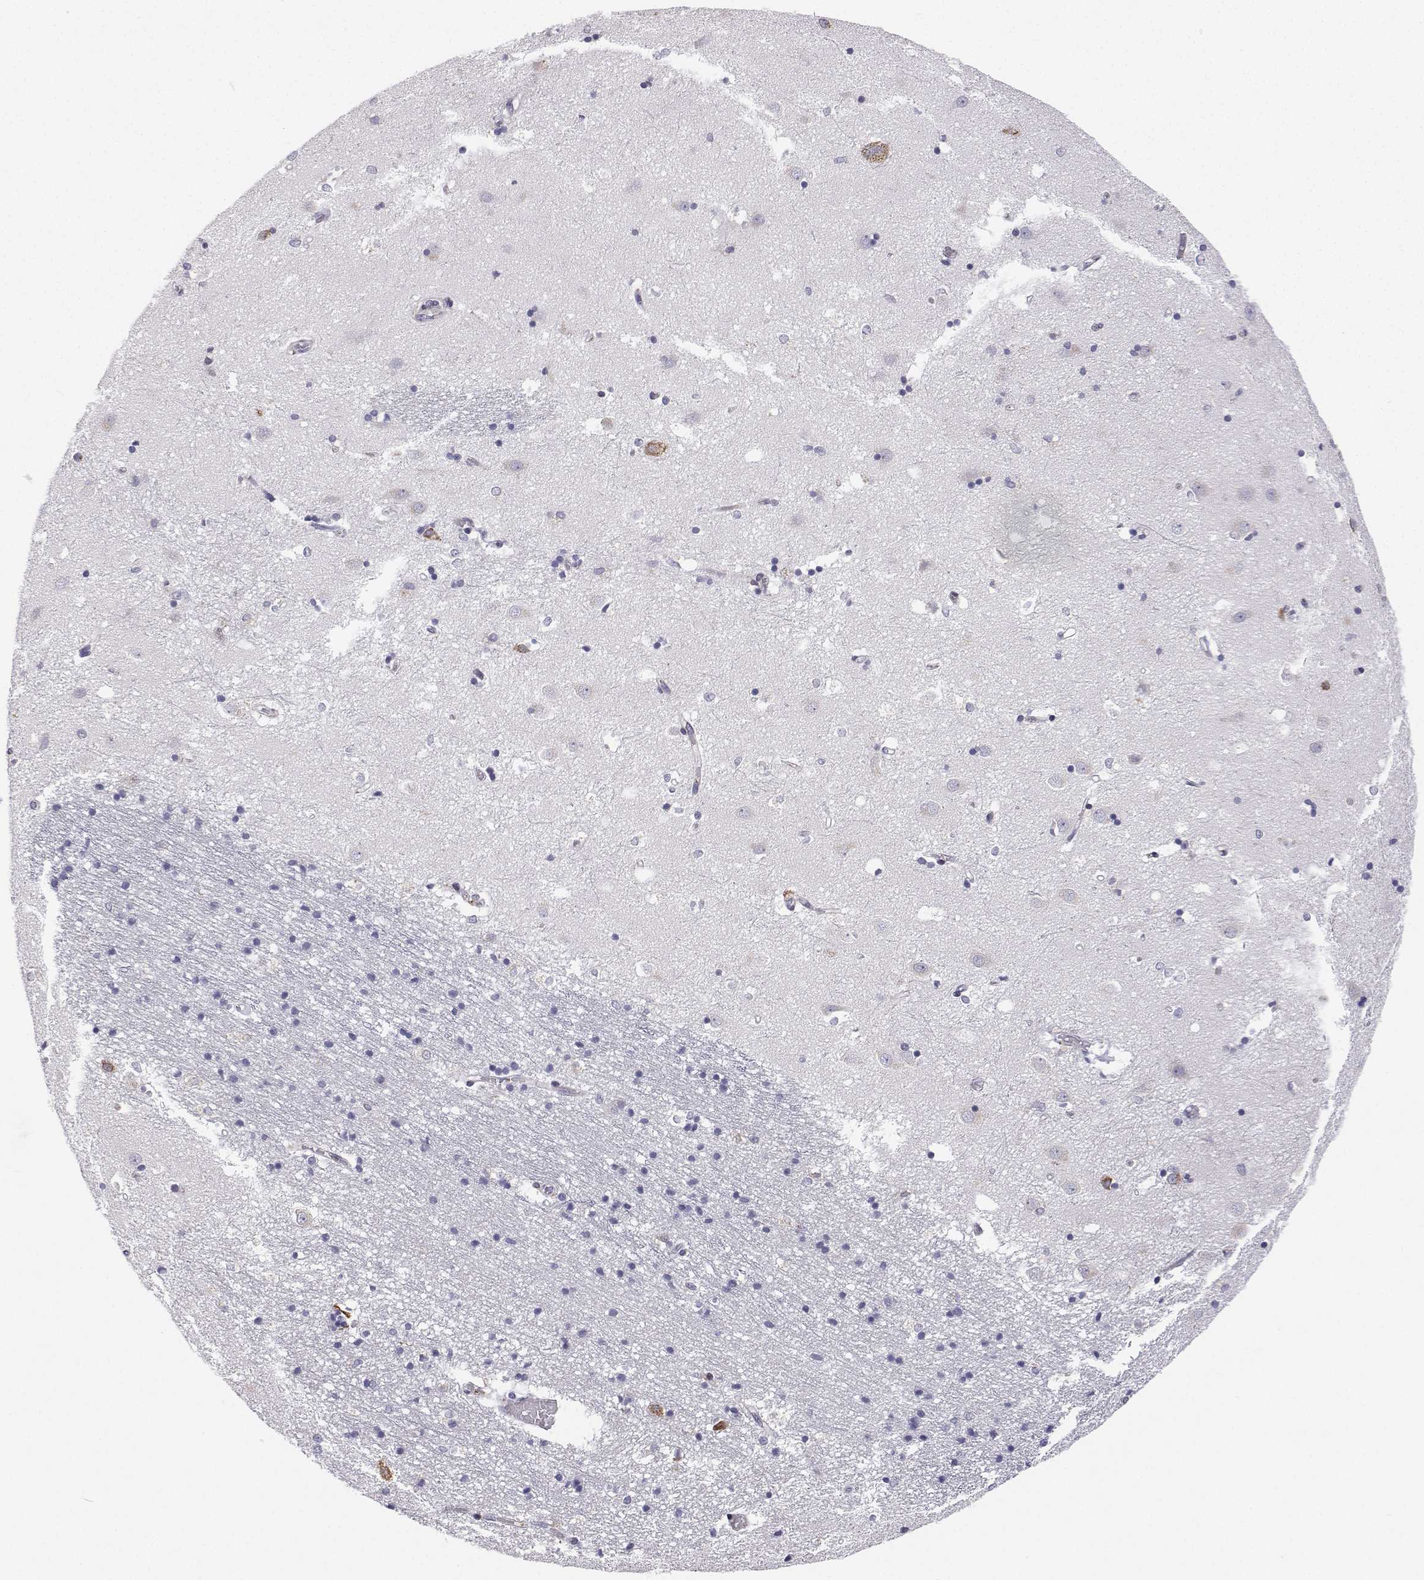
{"staining": {"intensity": "negative", "quantity": "none", "location": "none"}, "tissue": "caudate", "cell_type": "Glial cells", "image_type": "normal", "snomed": [{"axis": "morphology", "description": "Normal tissue, NOS"}, {"axis": "topography", "description": "Lateral ventricle wall"}], "caption": "IHC of unremarkable human caudate exhibits no positivity in glial cells.", "gene": "STARD13", "patient": {"sex": "male", "age": 54}}